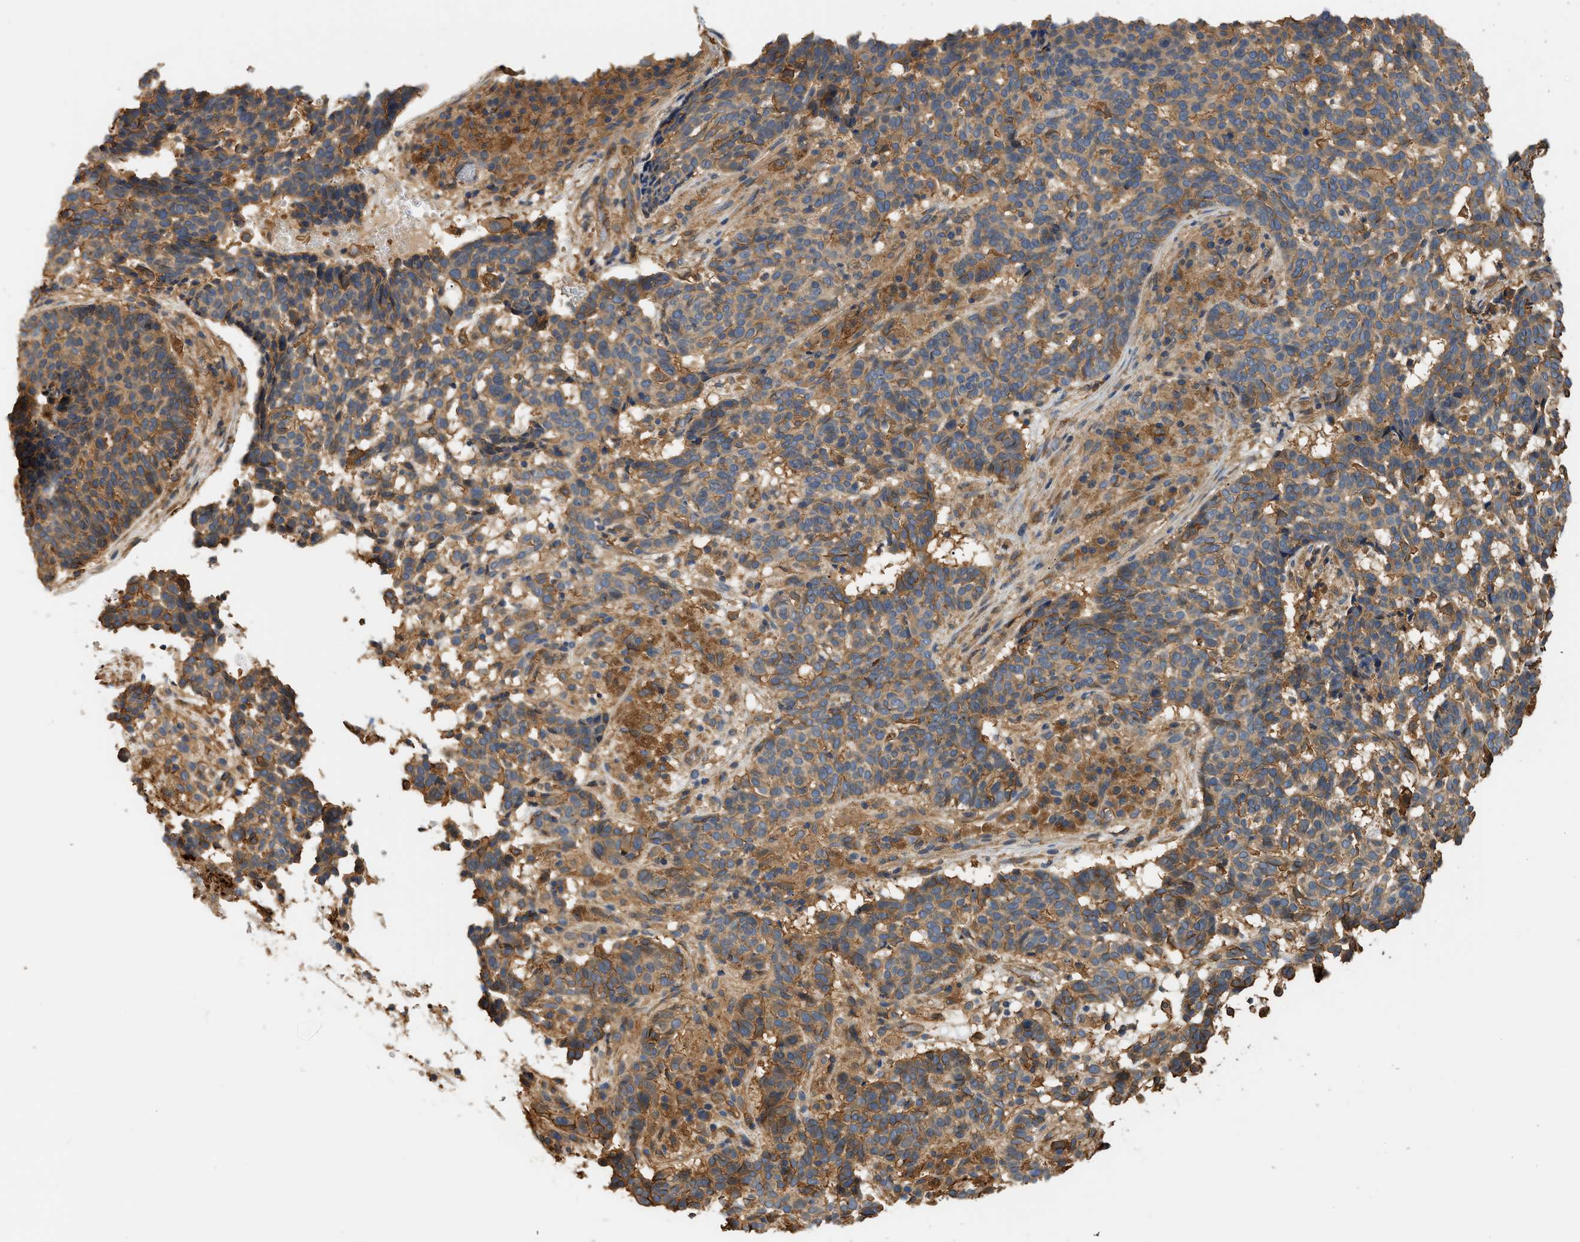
{"staining": {"intensity": "moderate", "quantity": ">75%", "location": "cytoplasmic/membranous"}, "tissue": "skin cancer", "cell_type": "Tumor cells", "image_type": "cancer", "snomed": [{"axis": "morphology", "description": "Basal cell carcinoma"}, {"axis": "topography", "description": "Skin"}], "caption": "Basal cell carcinoma (skin) tissue demonstrates moderate cytoplasmic/membranous staining in approximately >75% of tumor cells", "gene": "DDHD2", "patient": {"sex": "male", "age": 85}}